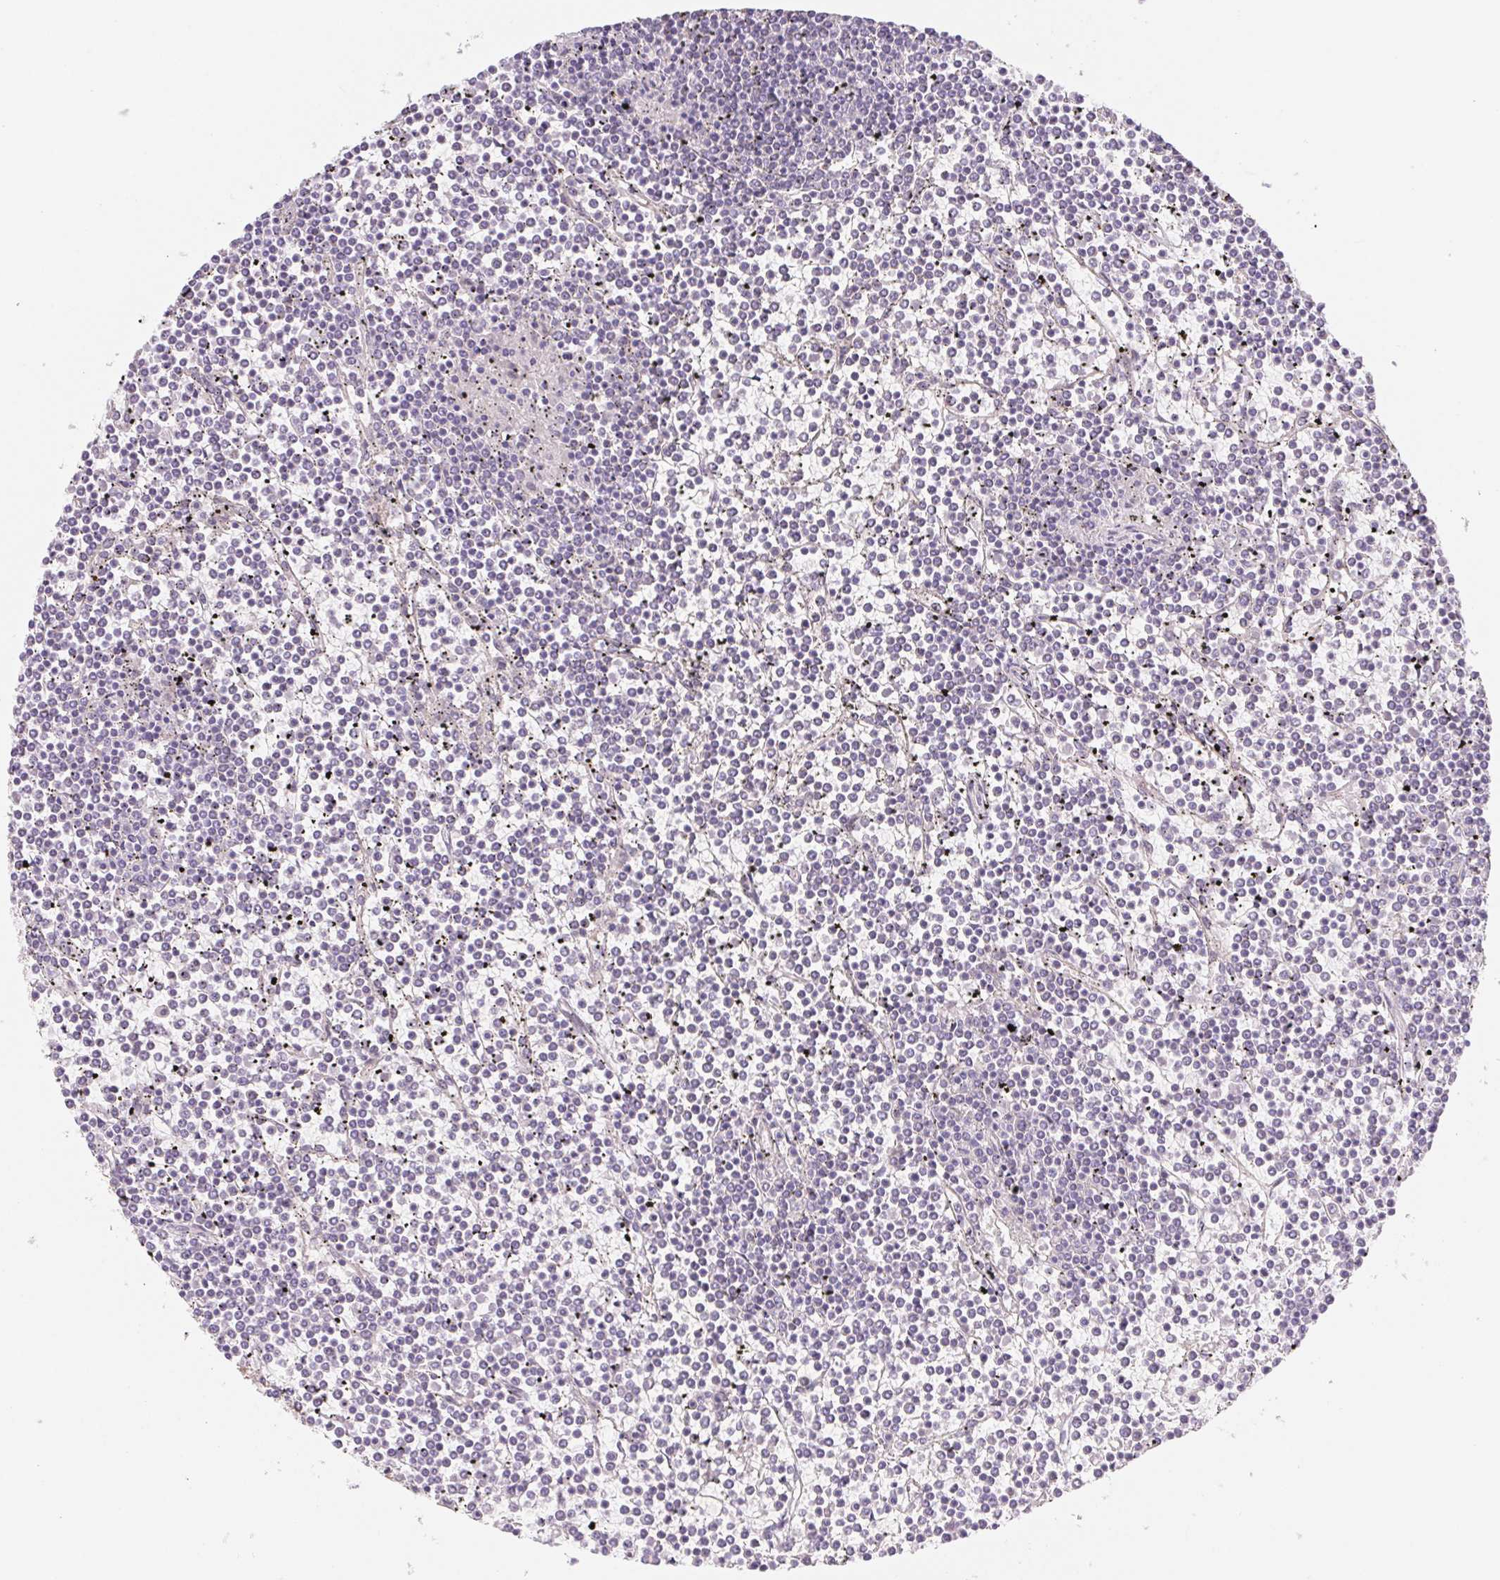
{"staining": {"intensity": "negative", "quantity": "none", "location": "none"}, "tissue": "lymphoma", "cell_type": "Tumor cells", "image_type": "cancer", "snomed": [{"axis": "morphology", "description": "Malignant lymphoma, non-Hodgkin's type, Low grade"}, {"axis": "topography", "description": "Spleen"}], "caption": "There is no significant expression in tumor cells of lymphoma.", "gene": "CTNND2", "patient": {"sex": "female", "age": 19}}